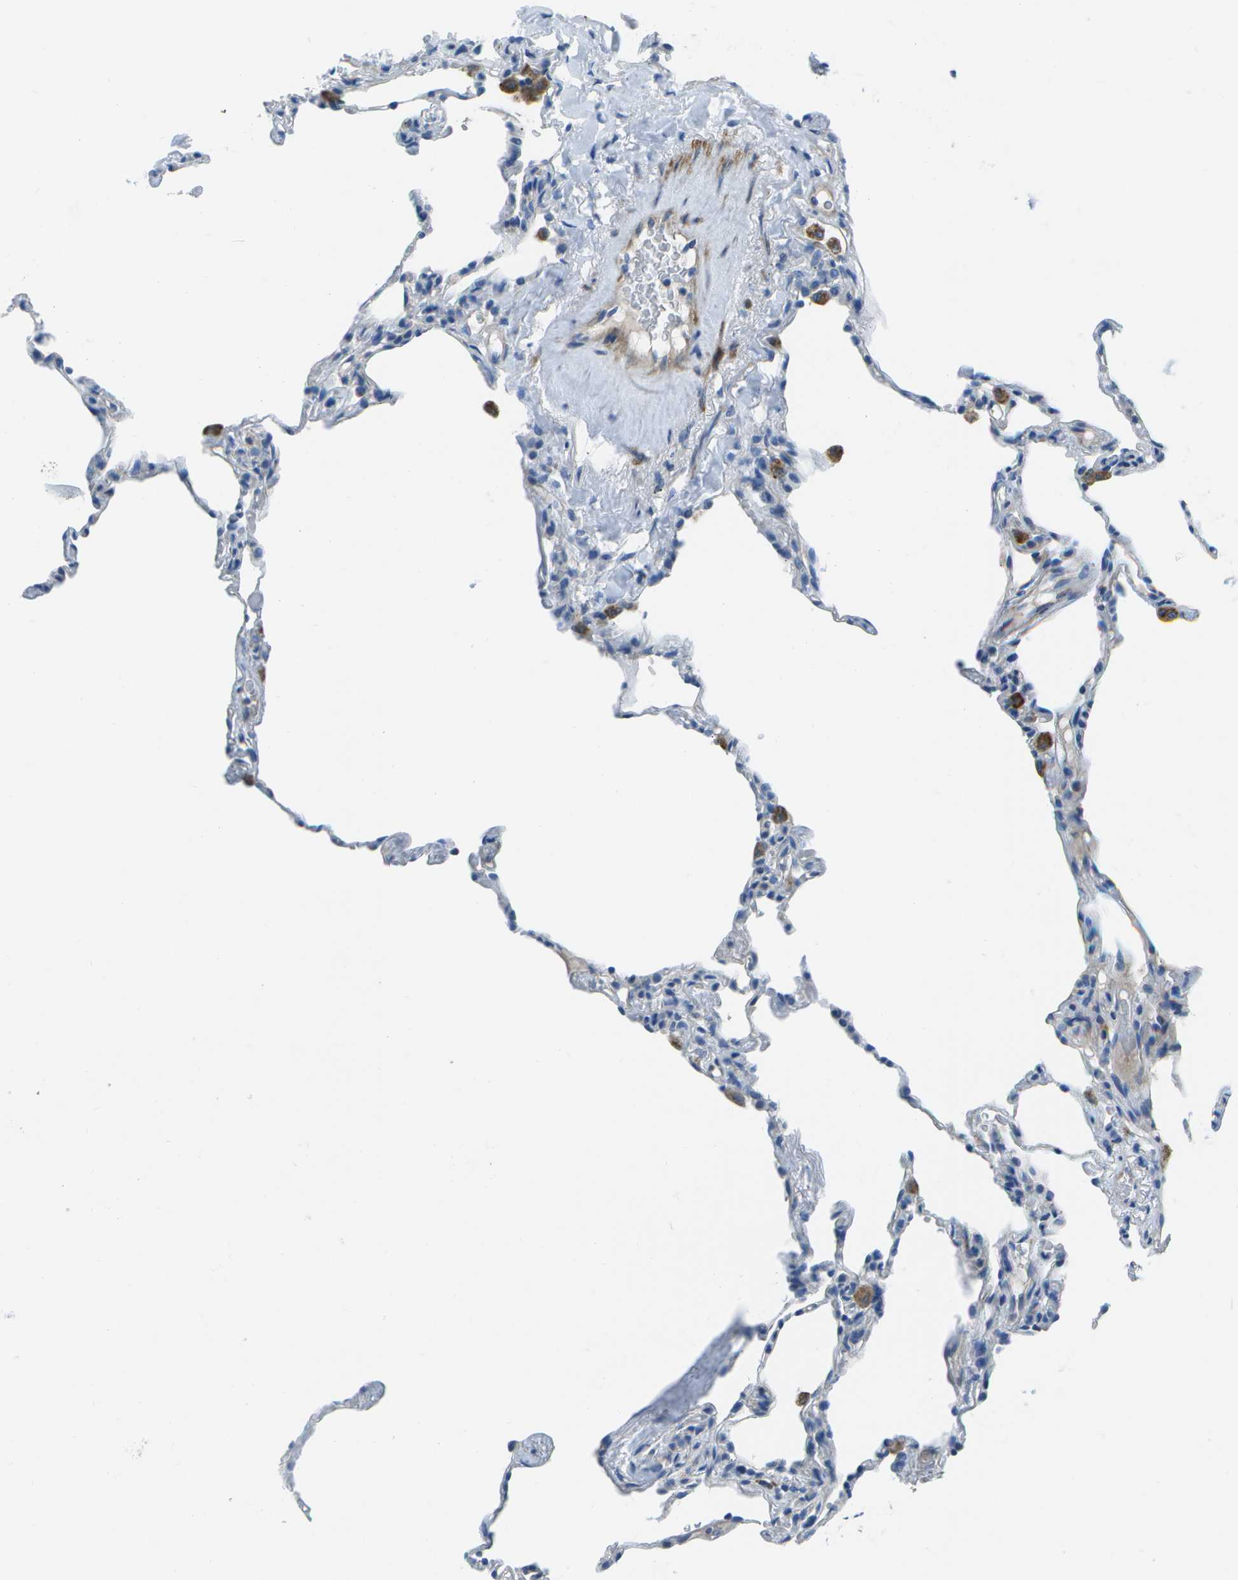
{"staining": {"intensity": "negative", "quantity": "none", "location": "none"}, "tissue": "lung", "cell_type": "Alveolar cells", "image_type": "normal", "snomed": [{"axis": "morphology", "description": "Normal tissue, NOS"}, {"axis": "topography", "description": "Lung"}], "caption": "DAB immunohistochemical staining of benign human lung demonstrates no significant staining in alveolar cells.", "gene": "DCT", "patient": {"sex": "male", "age": 59}}